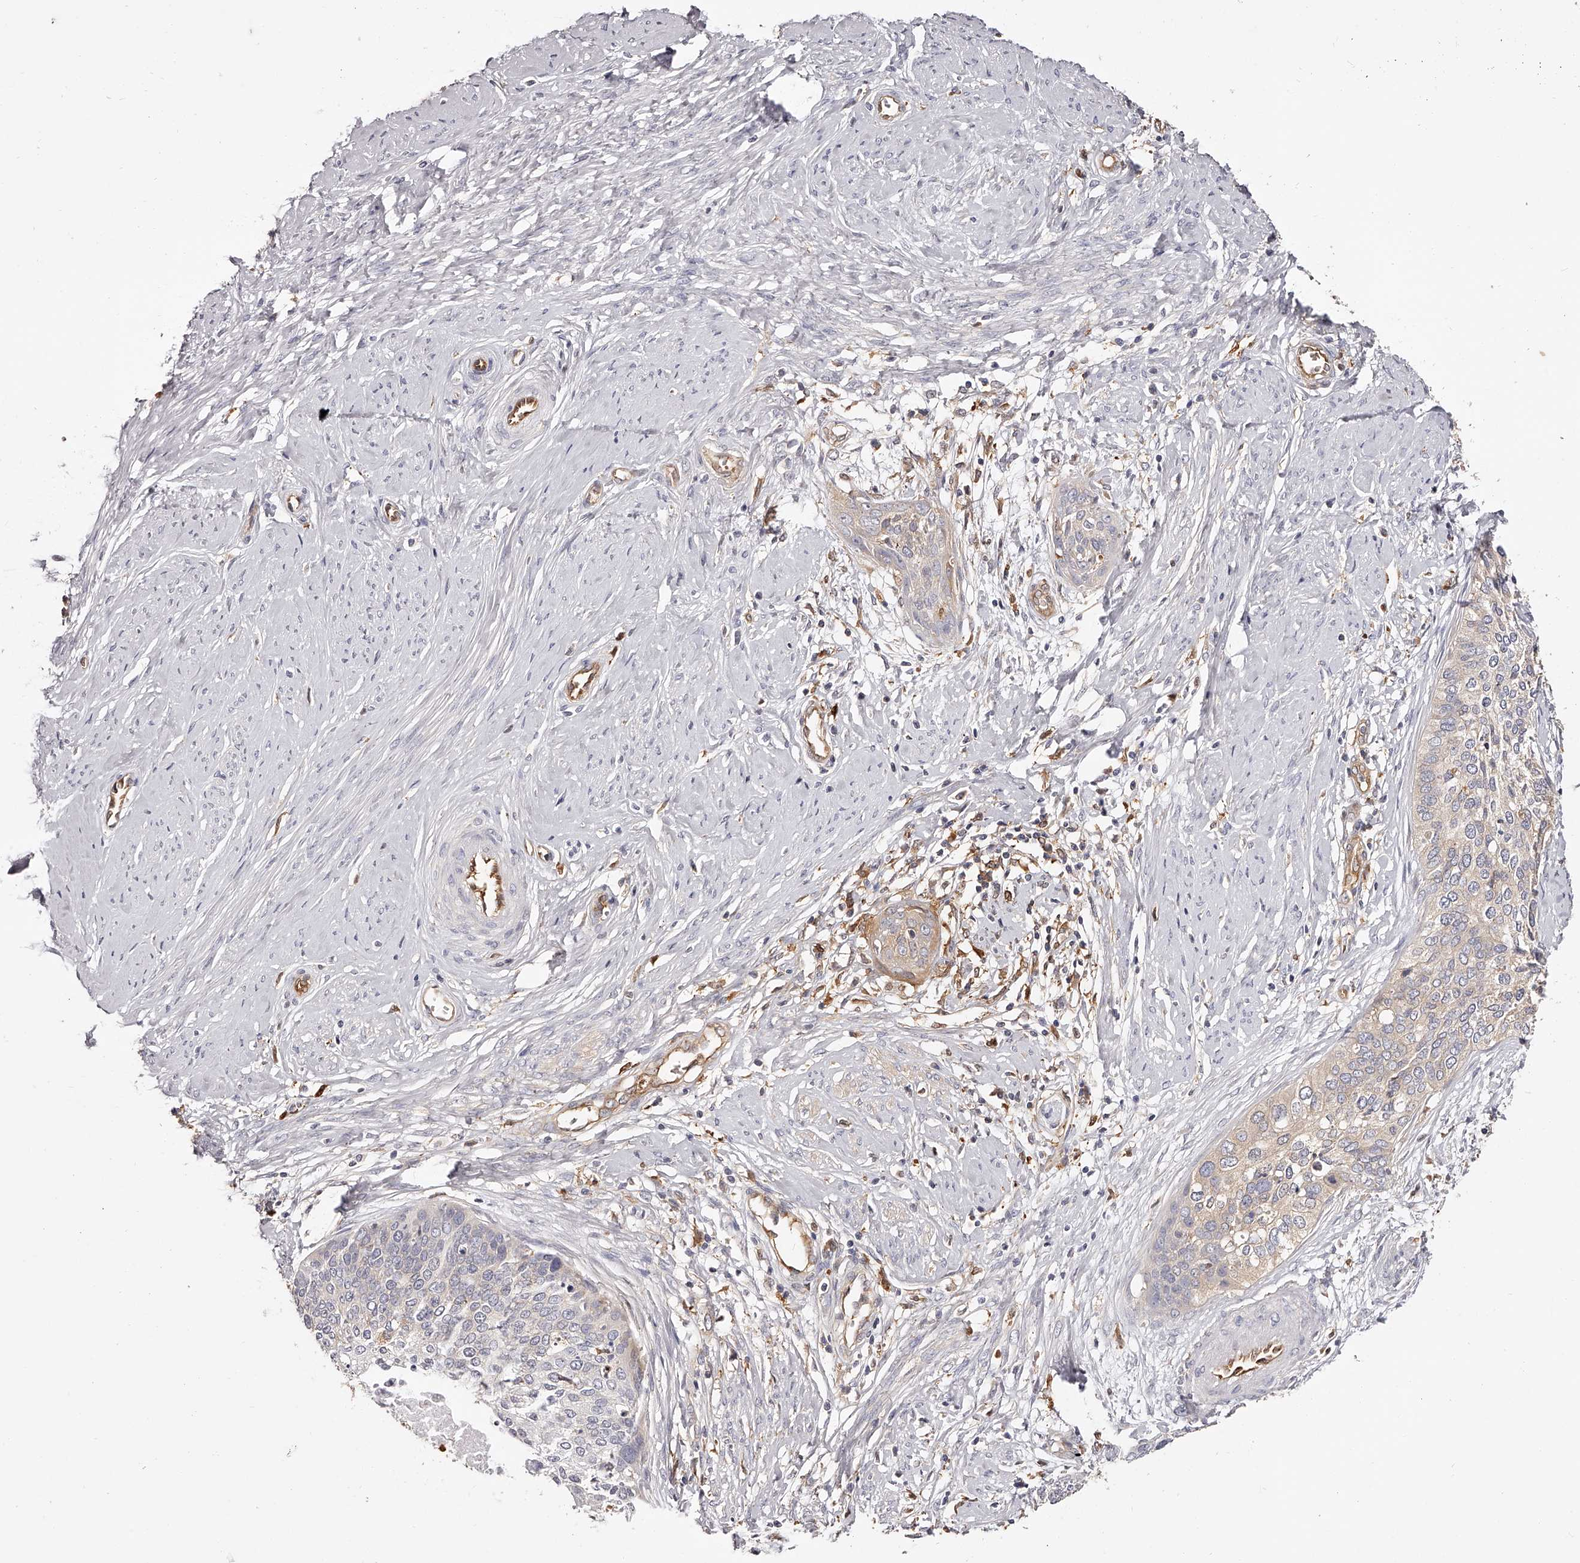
{"staining": {"intensity": "negative", "quantity": "none", "location": "none"}, "tissue": "cervical cancer", "cell_type": "Tumor cells", "image_type": "cancer", "snomed": [{"axis": "morphology", "description": "Squamous cell carcinoma, NOS"}, {"axis": "topography", "description": "Cervix"}], "caption": "This is a photomicrograph of immunohistochemistry staining of cervical cancer (squamous cell carcinoma), which shows no positivity in tumor cells.", "gene": "LAP3", "patient": {"sex": "female", "age": 37}}